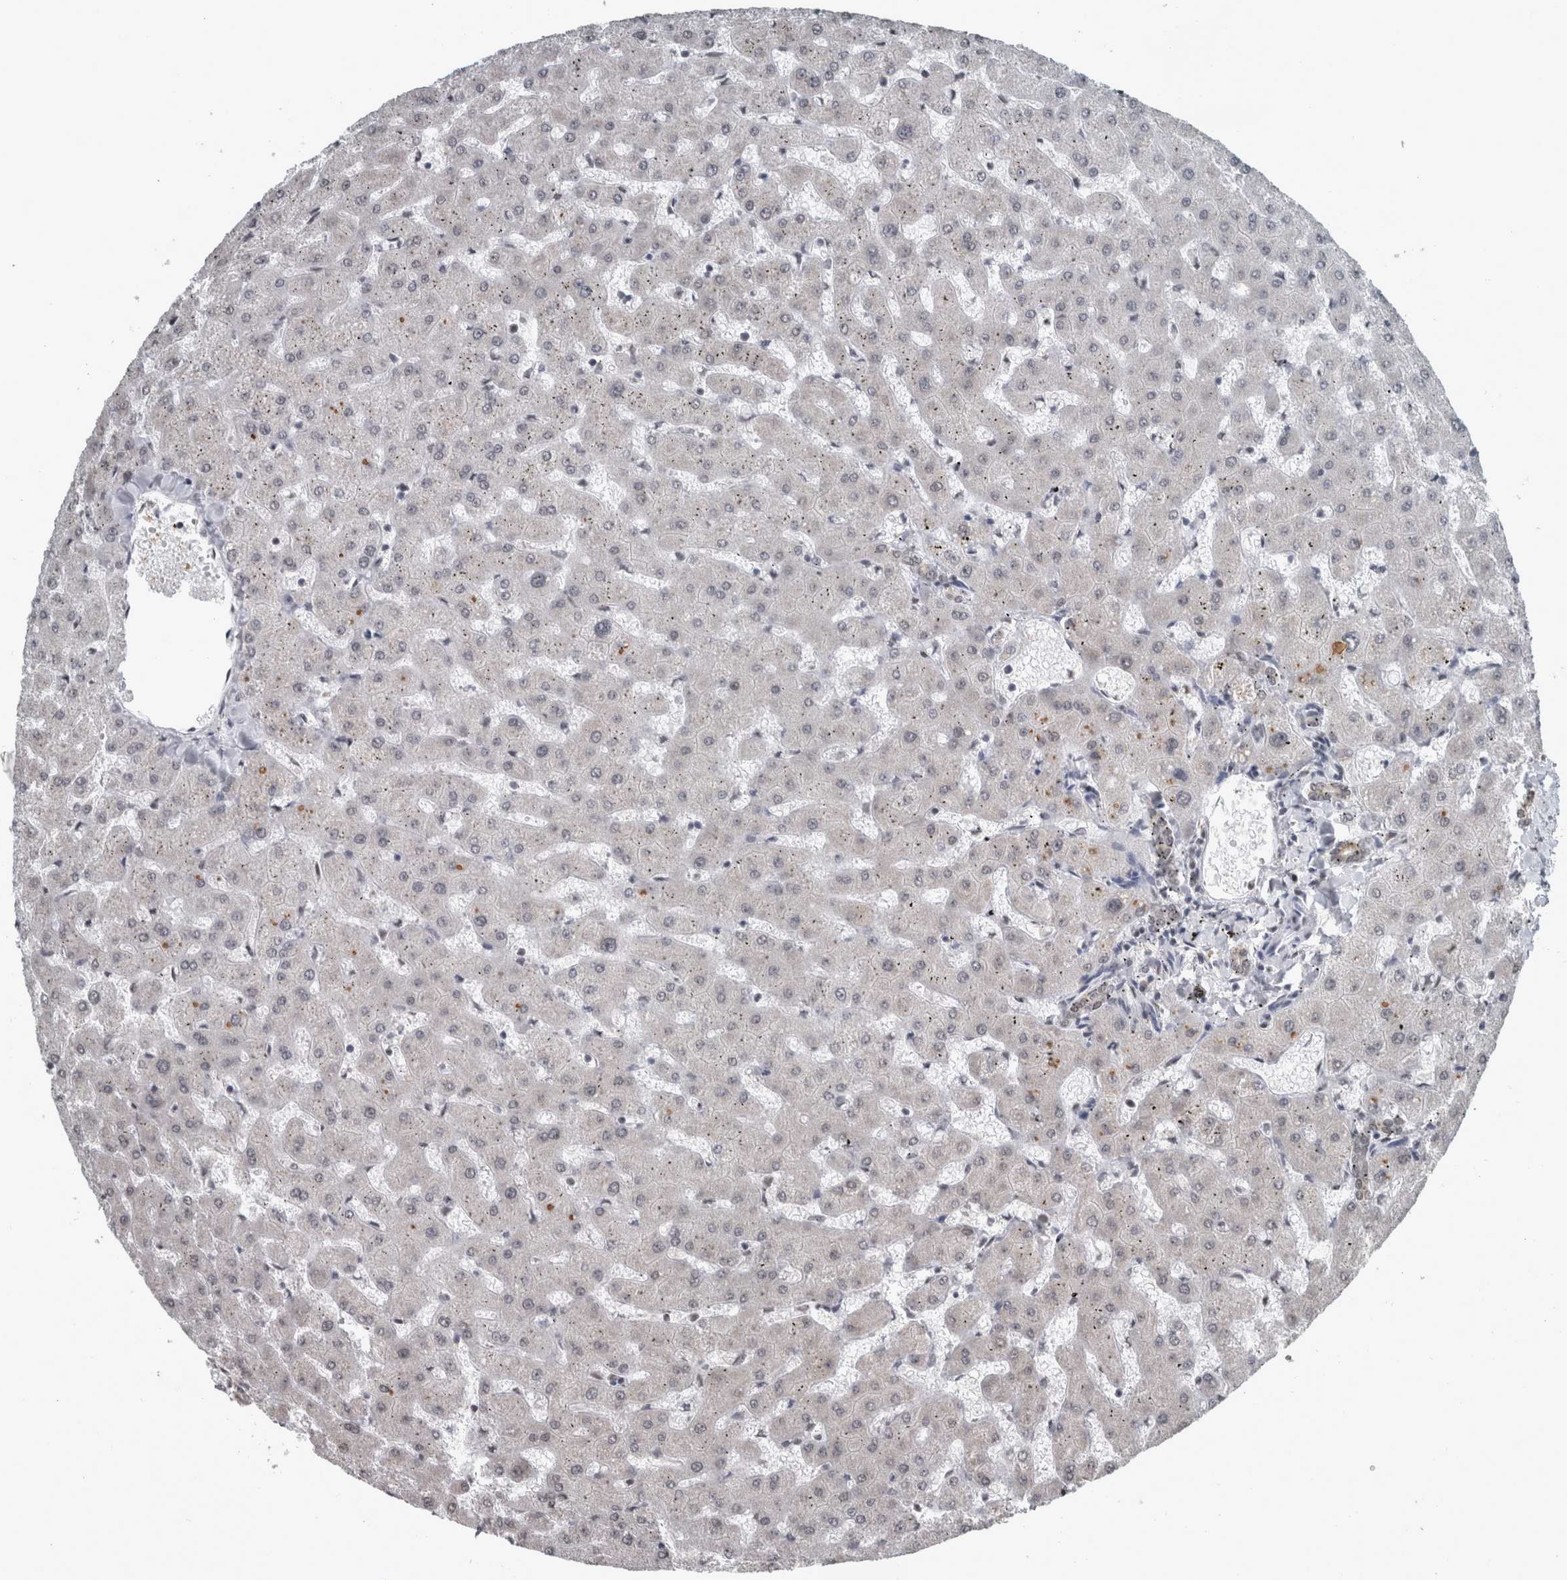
{"staining": {"intensity": "moderate", "quantity": ">75%", "location": "cytoplasmic/membranous,nuclear"}, "tissue": "liver", "cell_type": "Cholangiocytes", "image_type": "normal", "snomed": [{"axis": "morphology", "description": "Normal tissue, NOS"}, {"axis": "topography", "description": "Liver"}], "caption": "High-magnification brightfield microscopy of normal liver stained with DAB (3,3'-diaminobenzidine) (brown) and counterstained with hematoxylin (blue). cholangiocytes exhibit moderate cytoplasmic/membranous,nuclear staining is seen in about>75% of cells.", "gene": "TGS1", "patient": {"sex": "female", "age": 63}}